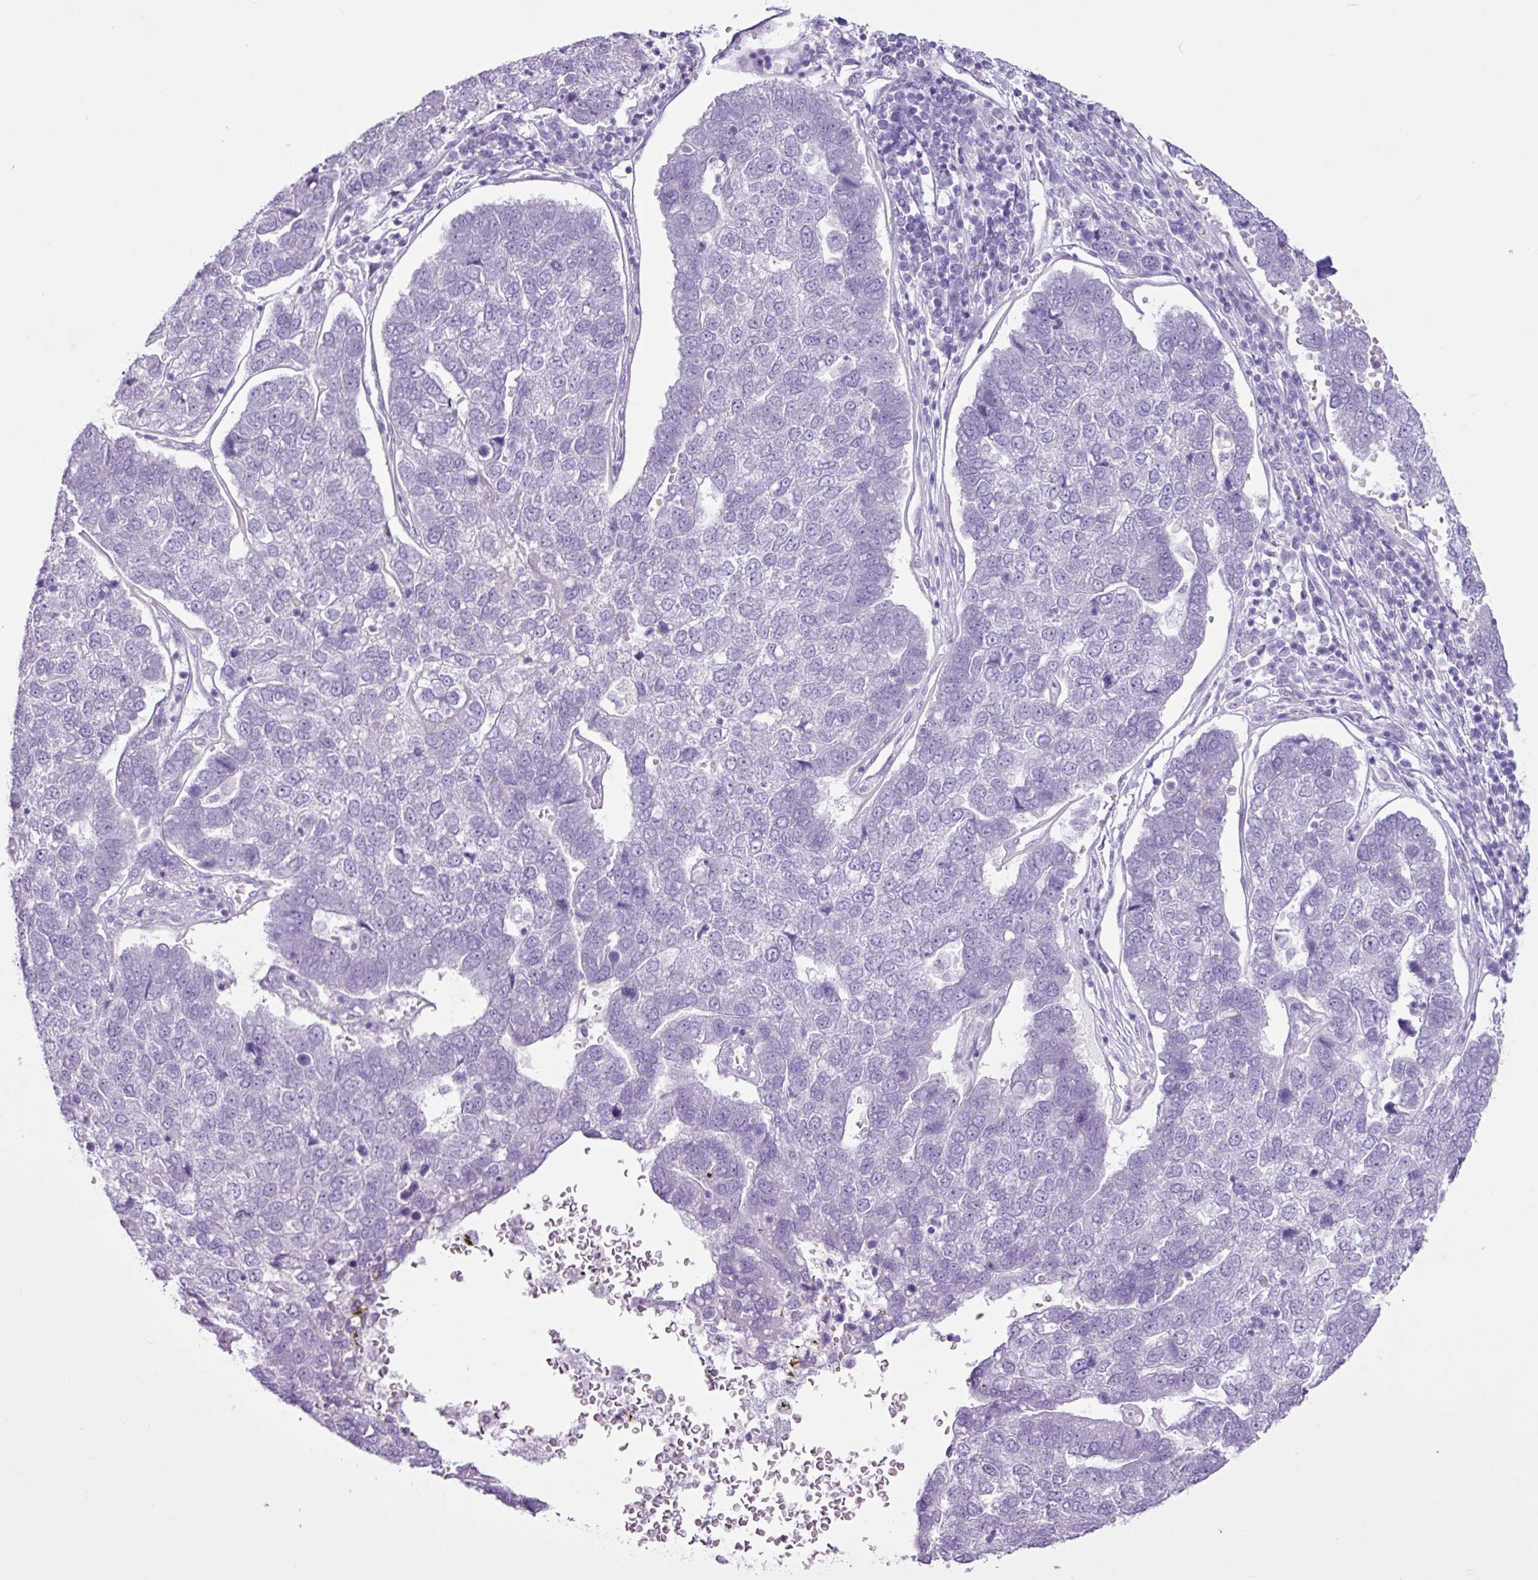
{"staining": {"intensity": "negative", "quantity": "none", "location": "none"}, "tissue": "pancreatic cancer", "cell_type": "Tumor cells", "image_type": "cancer", "snomed": [{"axis": "morphology", "description": "Adenocarcinoma, NOS"}, {"axis": "topography", "description": "Pancreas"}], "caption": "This histopathology image is of adenocarcinoma (pancreatic) stained with immunohistochemistry (IHC) to label a protein in brown with the nuclei are counter-stained blue. There is no positivity in tumor cells. (Stains: DAB immunohistochemistry (IHC) with hematoxylin counter stain, Microscopy: brightfield microscopy at high magnification).", "gene": "PGR", "patient": {"sex": "female", "age": 61}}